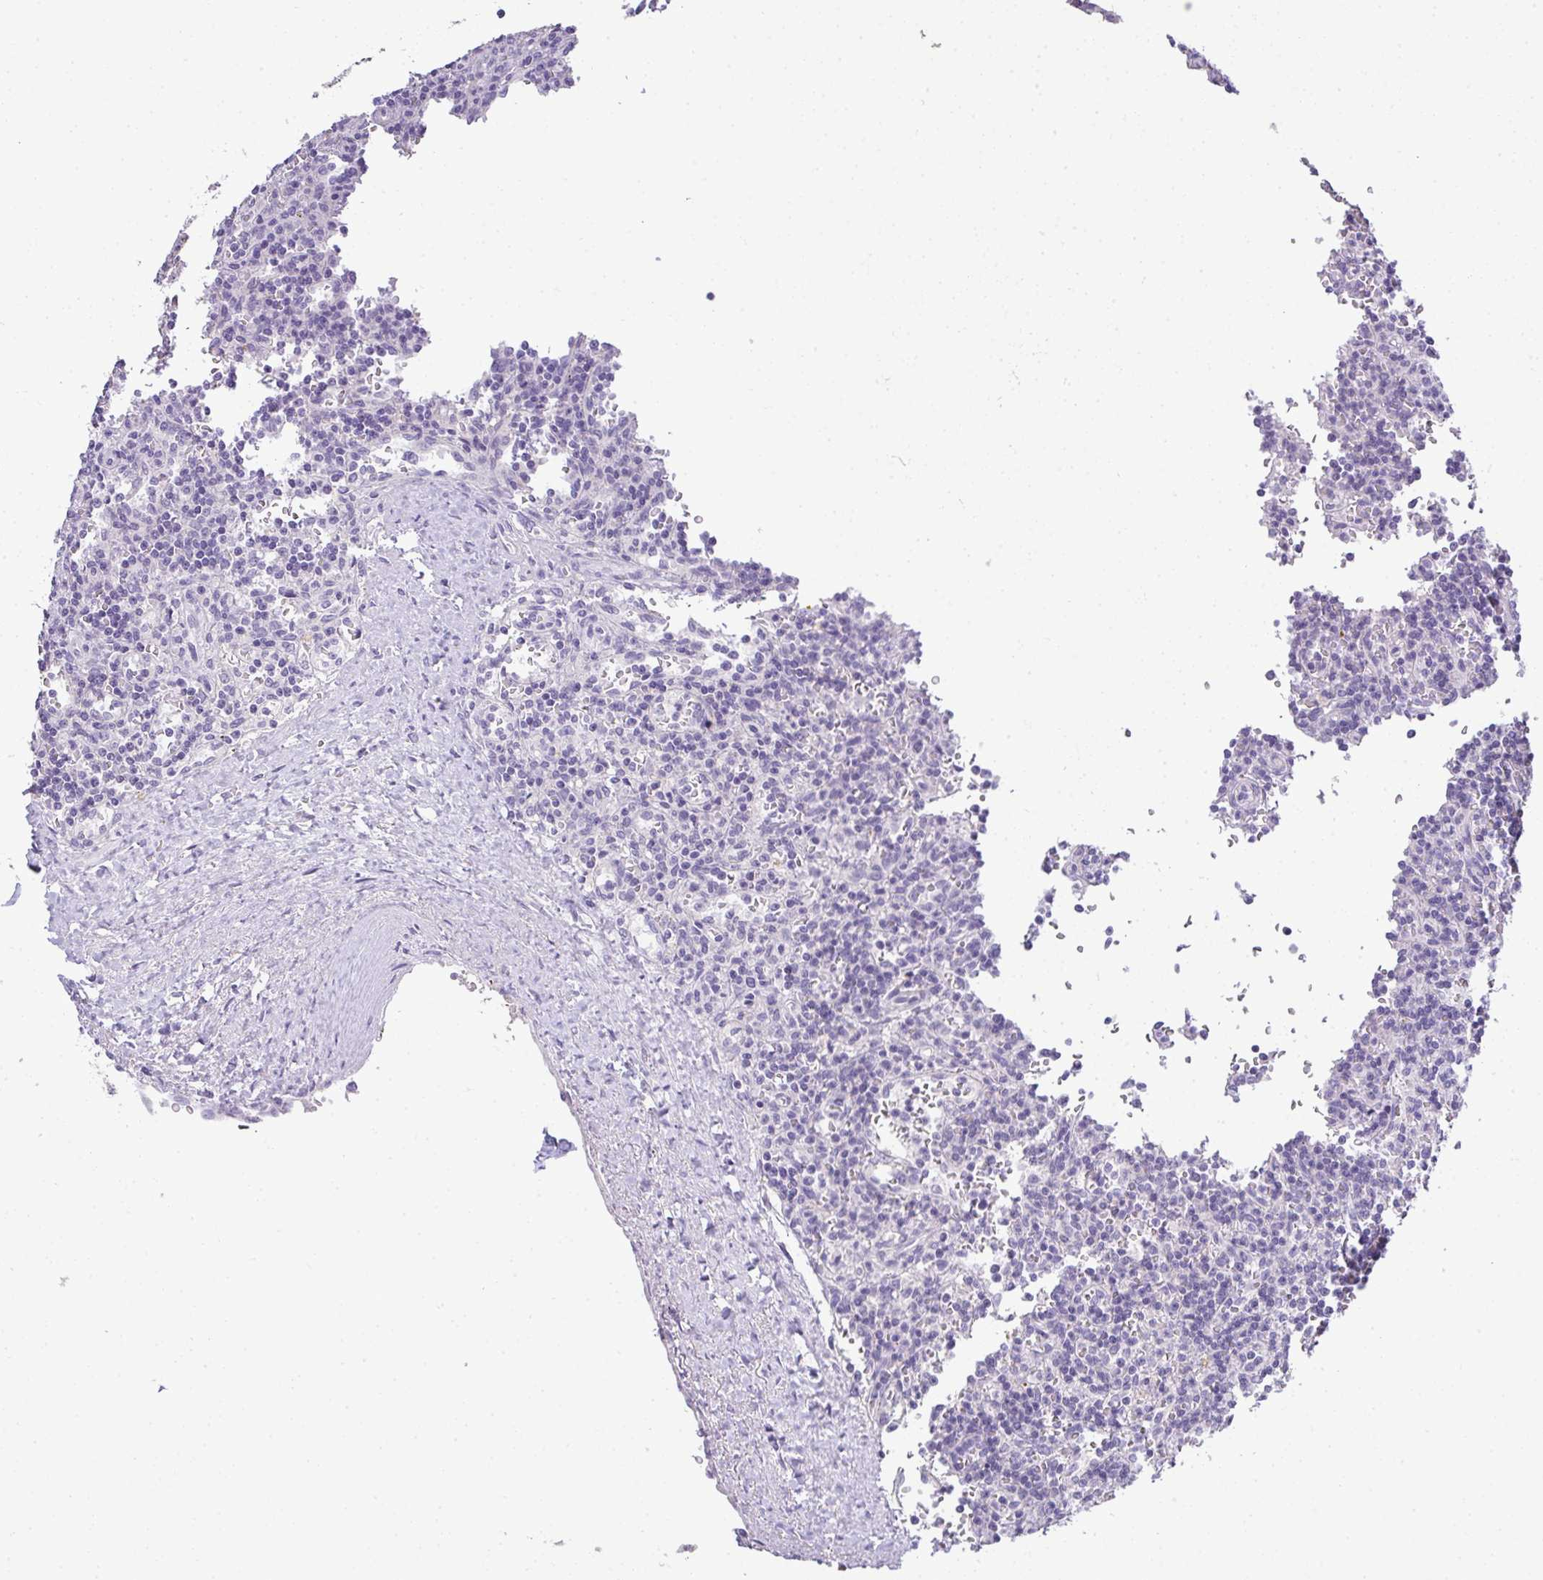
{"staining": {"intensity": "negative", "quantity": "none", "location": "none"}, "tissue": "lymphoma", "cell_type": "Tumor cells", "image_type": "cancer", "snomed": [{"axis": "morphology", "description": "Malignant lymphoma, non-Hodgkin's type, Low grade"}, {"axis": "topography", "description": "Spleen"}], "caption": "This is a image of immunohistochemistry staining of lymphoma, which shows no expression in tumor cells.", "gene": "CMPK1", "patient": {"sex": "male", "age": 73}}